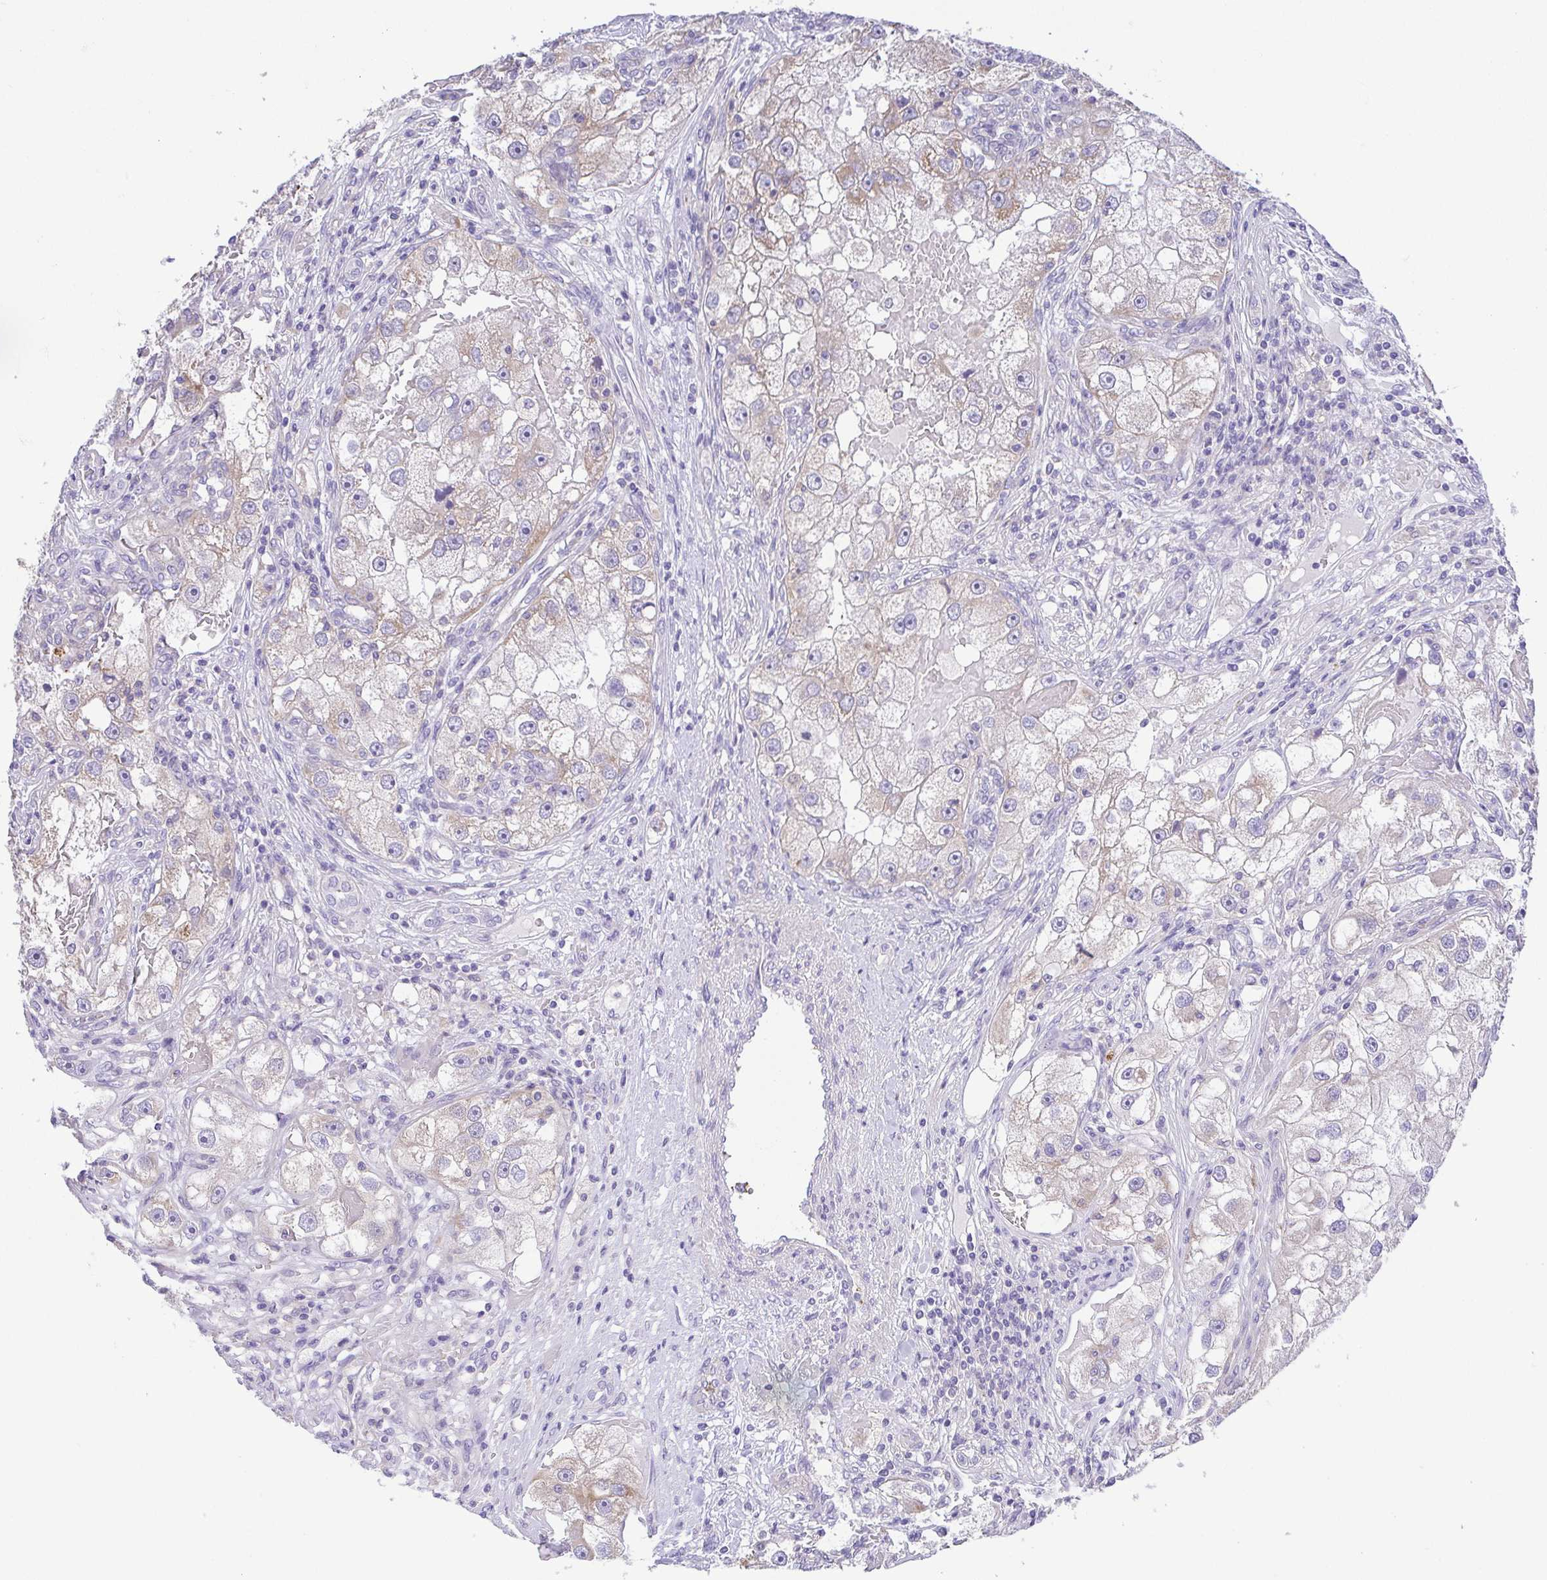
{"staining": {"intensity": "weak", "quantity": "<25%", "location": "cytoplasmic/membranous"}, "tissue": "renal cancer", "cell_type": "Tumor cells", "image_type": "cancer", "snomed": [{"axis": "morphology", "description": "Adenocarcinoma, NOS"}, {"axis": "topography", "description": "Kidney"}], "caption": "DAB (3,3'-diaminobenzidine) immunohistochemical staining of renal adenocarcinoma demonstrates no significant positivity in tumor cells. (Stains: DAB immunohistochemistry (IHC) with hematoxylin counter stain, Microscopy: brightfield microscopy at high magnification).", "gene": "PRR14L", "patient": {"sex": "male", "age": 63}}